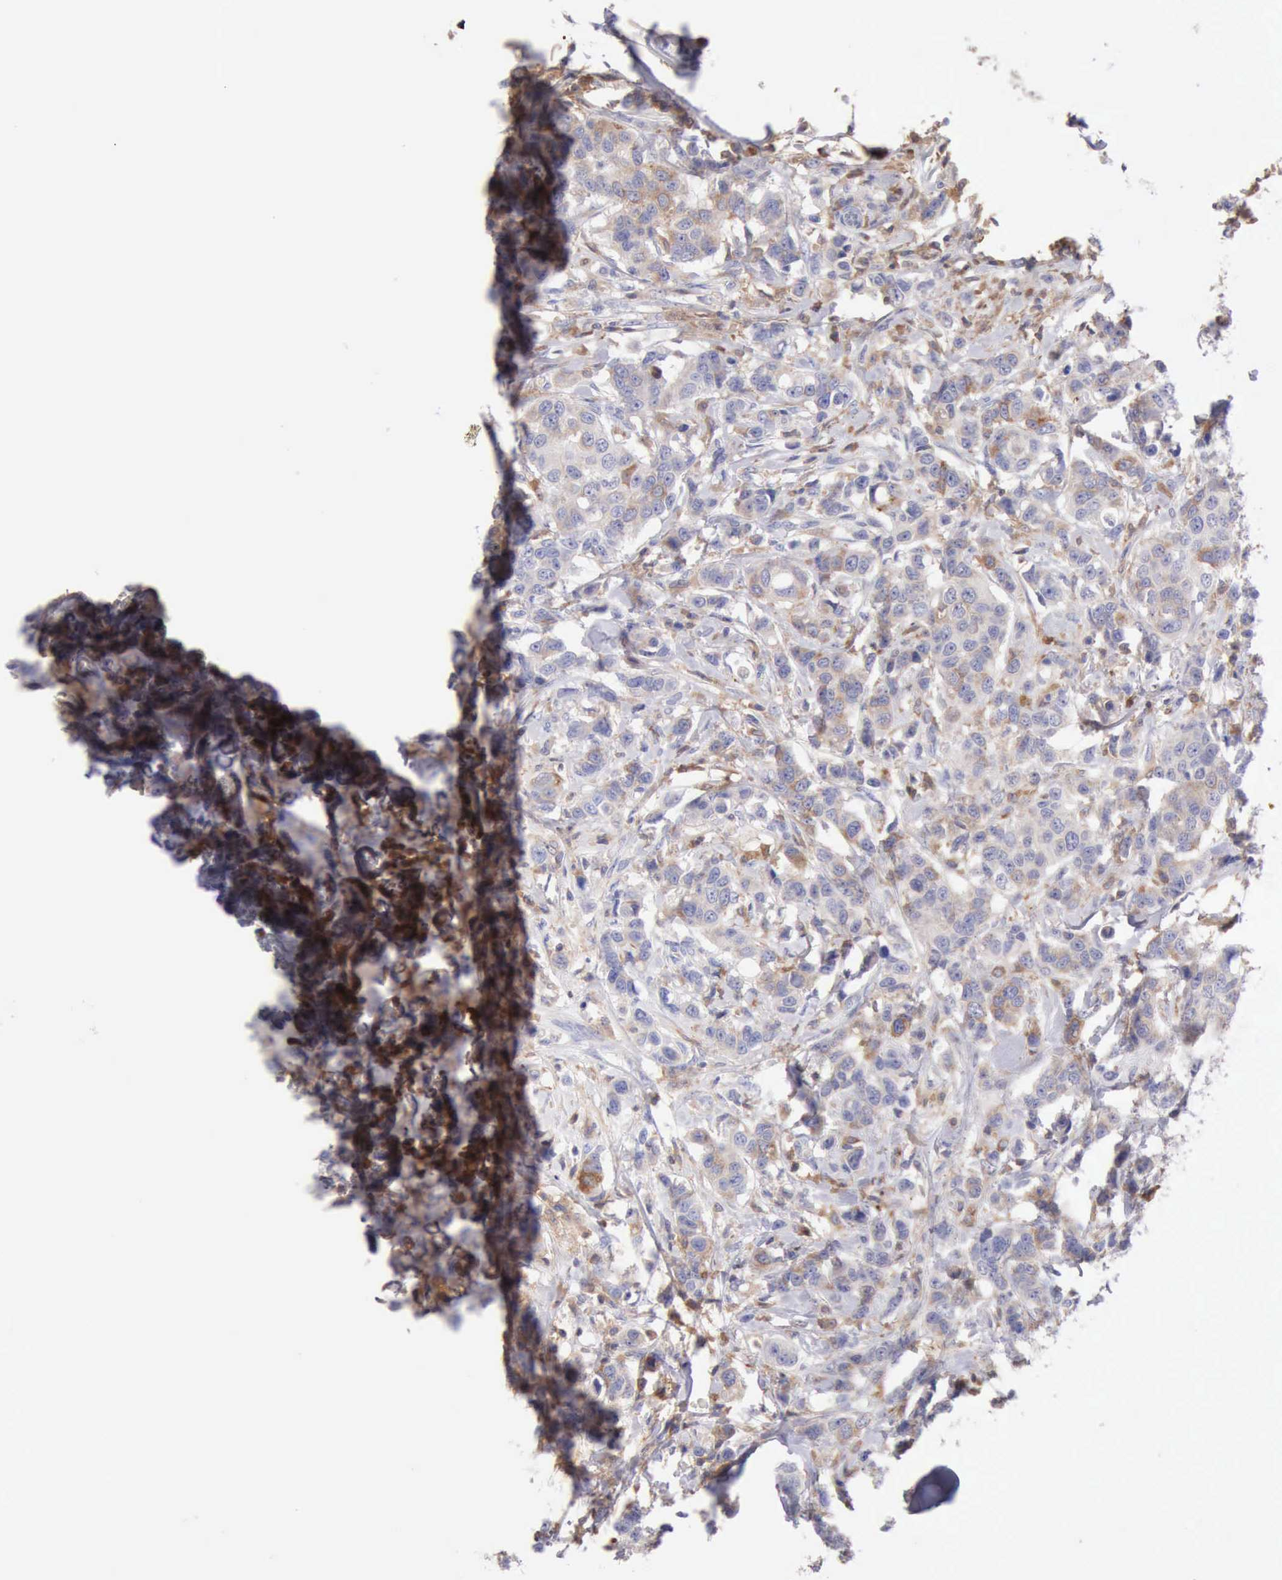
{"staining": {"intensity": "weak", "quantity": "25%-75%", "location": "cytoplasmic/membranous"}, "tissue": "breast cancer", "cell_type": "Tumor cells", "image_type": "cancer", "snomed": [{"axis": "morphology", "description": "Duct carcinoma"}, {"axis": "topography", "description": "Breast"}], "caption": "IHC of human breast cancer reveals low levels of weak cytoplasmic/membranous staining in about 25%-75% of tumor cells.", "gene": "SASH3", "patient": {"sex": "female", "age": 27}}